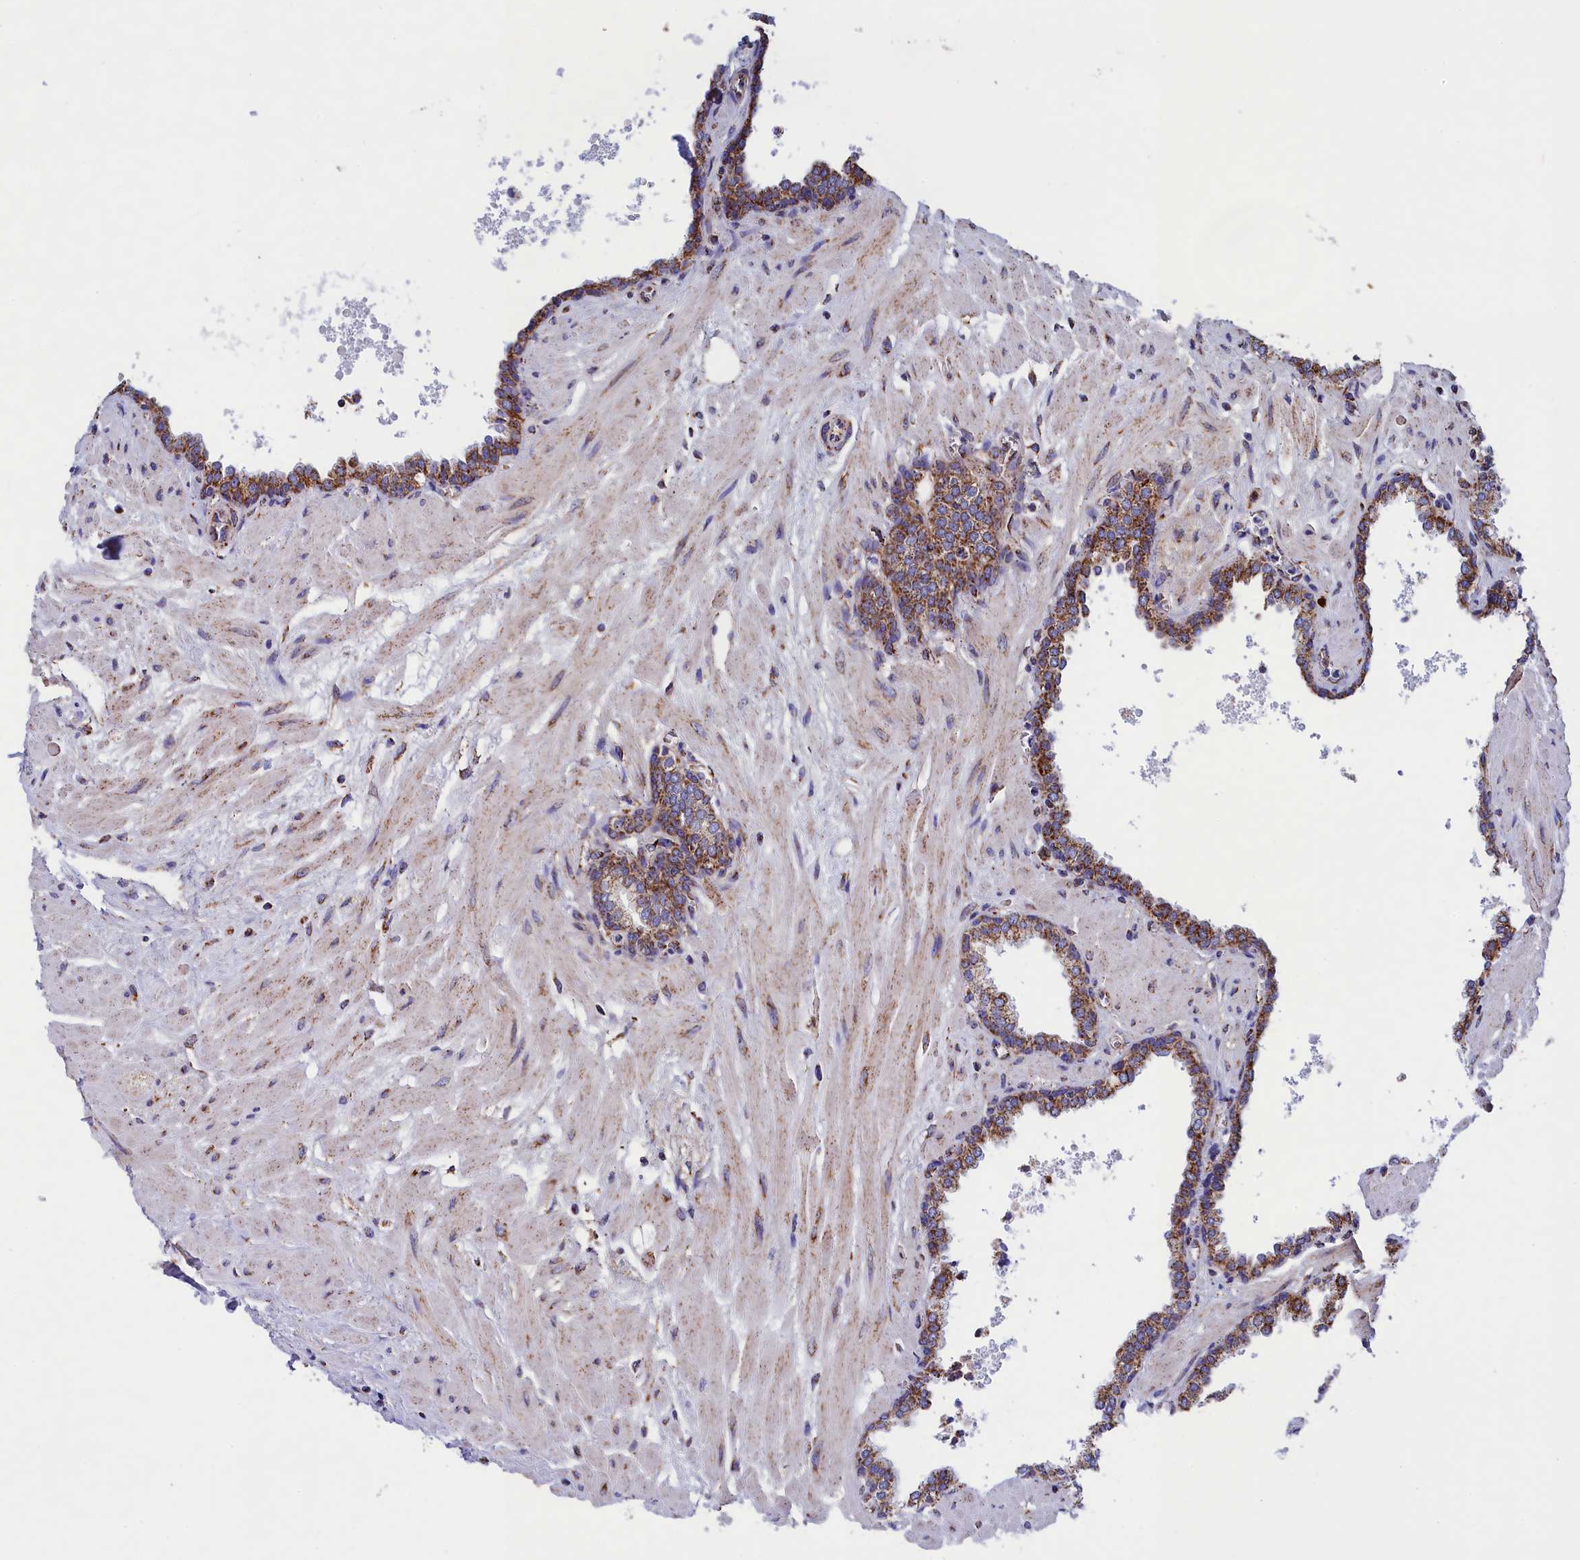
{"staining": {"intensity": "moderate", "quantity": ">75%", "location": "cytoplasmic/membranous"}, "tissue": "prostate", "cell_type": "Glandular cells", "image_type": "normal", "snomed": [{"axis": "morphology", "description": "Normal tissue, NOS"}, {"axis": "topography", "description": "Prostate"}], "caption": "Immunohistochemical staining of benign human prostate reveals medium levels of moderate cytoplasmic/membranous staining in about >75% of glandular cells. (IHC, brightfield microscopy, high magnification).", "gene": "SLC39A3", "patient": {"sex": "male", "age": 60}}